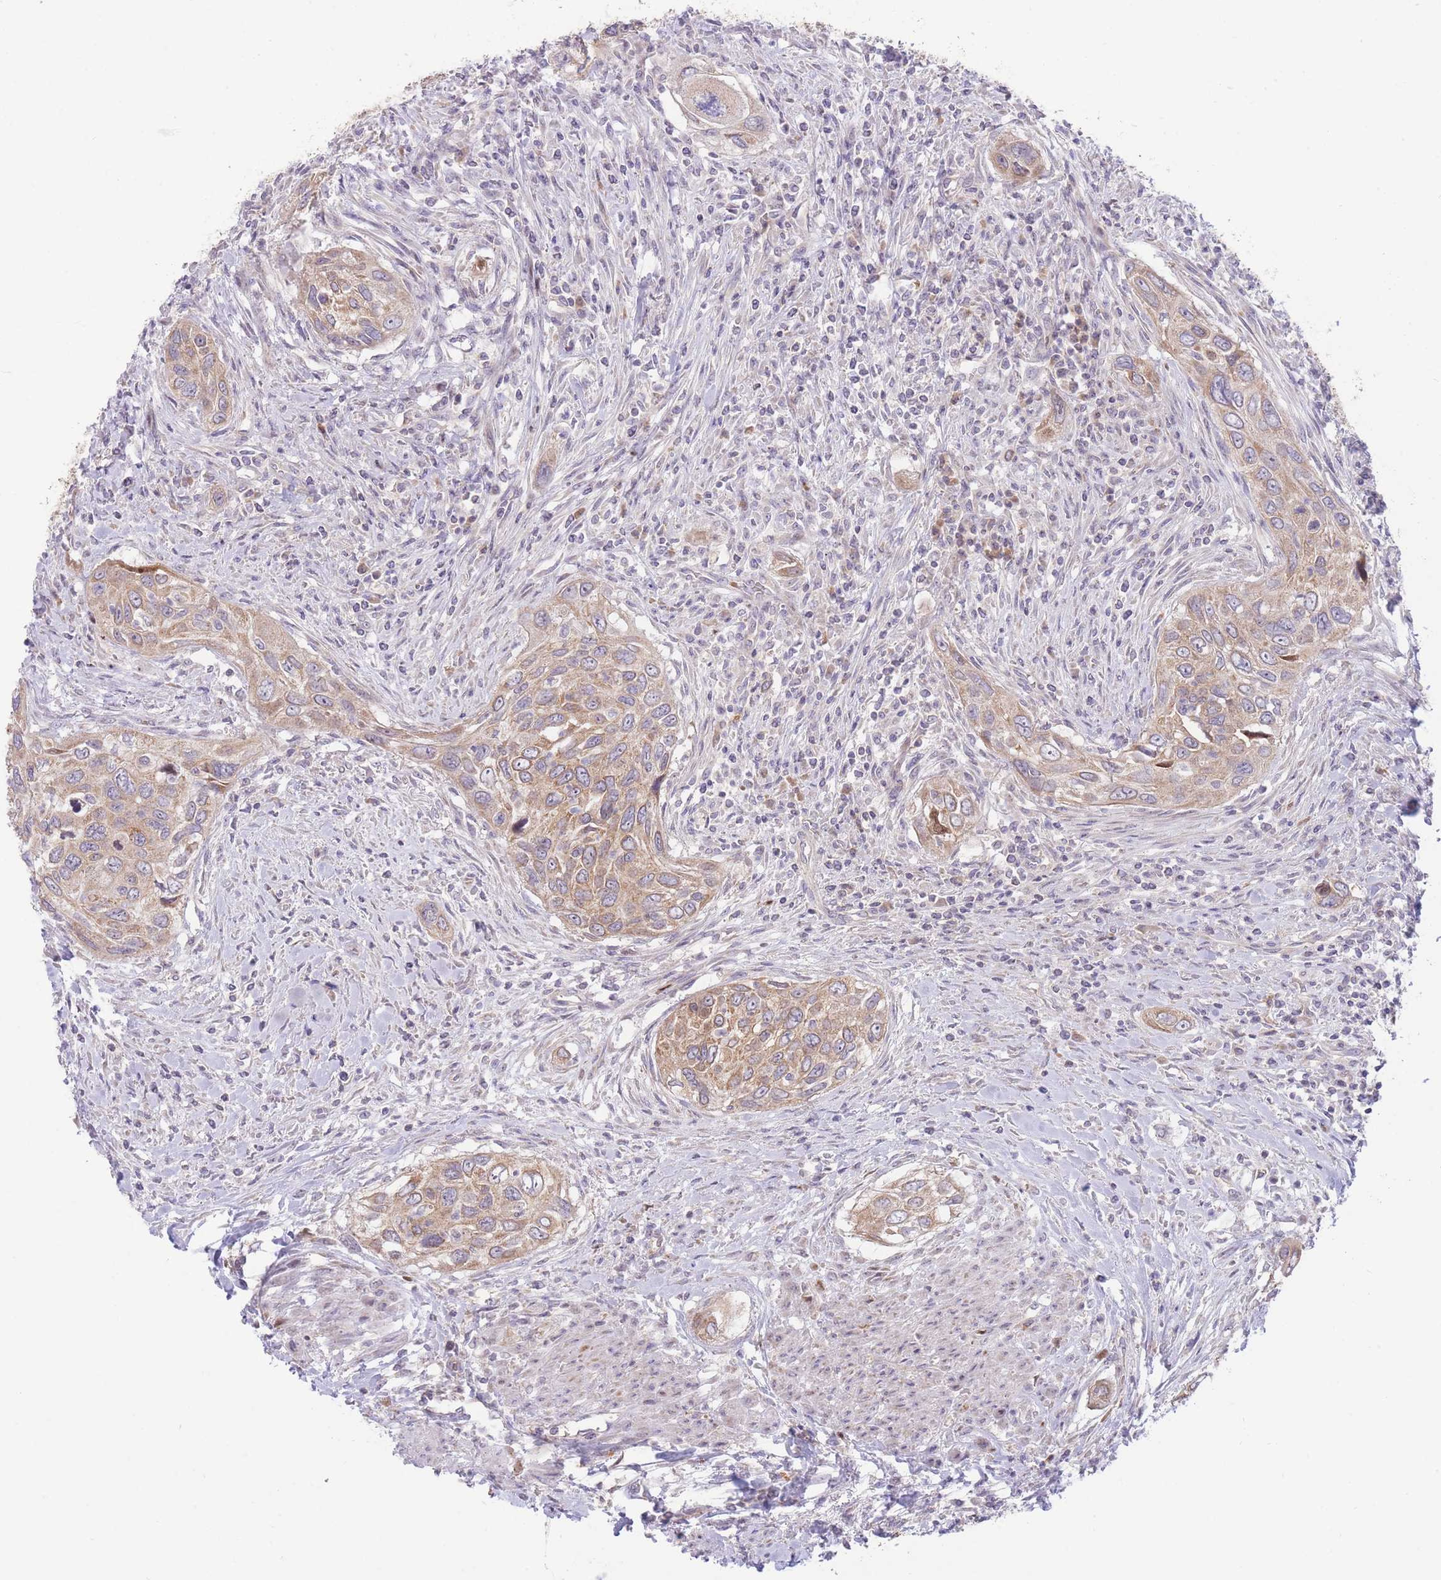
{"staining": {"intensity": "moderate", "quantity": "25%-75%", "location": "cytoplasmic/membranous"}, "tissue": "urothelial cancer", "cell_type": "Tumor cells", "image_type": "cancer", "snomed": [{"axis": "morphology", "description": "Urothelial carcinoma, High grade"}, {"axis": "topography", "description": "Urinary bladder"}], "caption": "A micrograph of urothelial carcinoma (high-grade) stained for a protein exhibits moderate cytoplasmic/membranous brown staining in tumor cells.", "gene": "BOLA2B", "patient": {"sex": "female", "age": 60}}